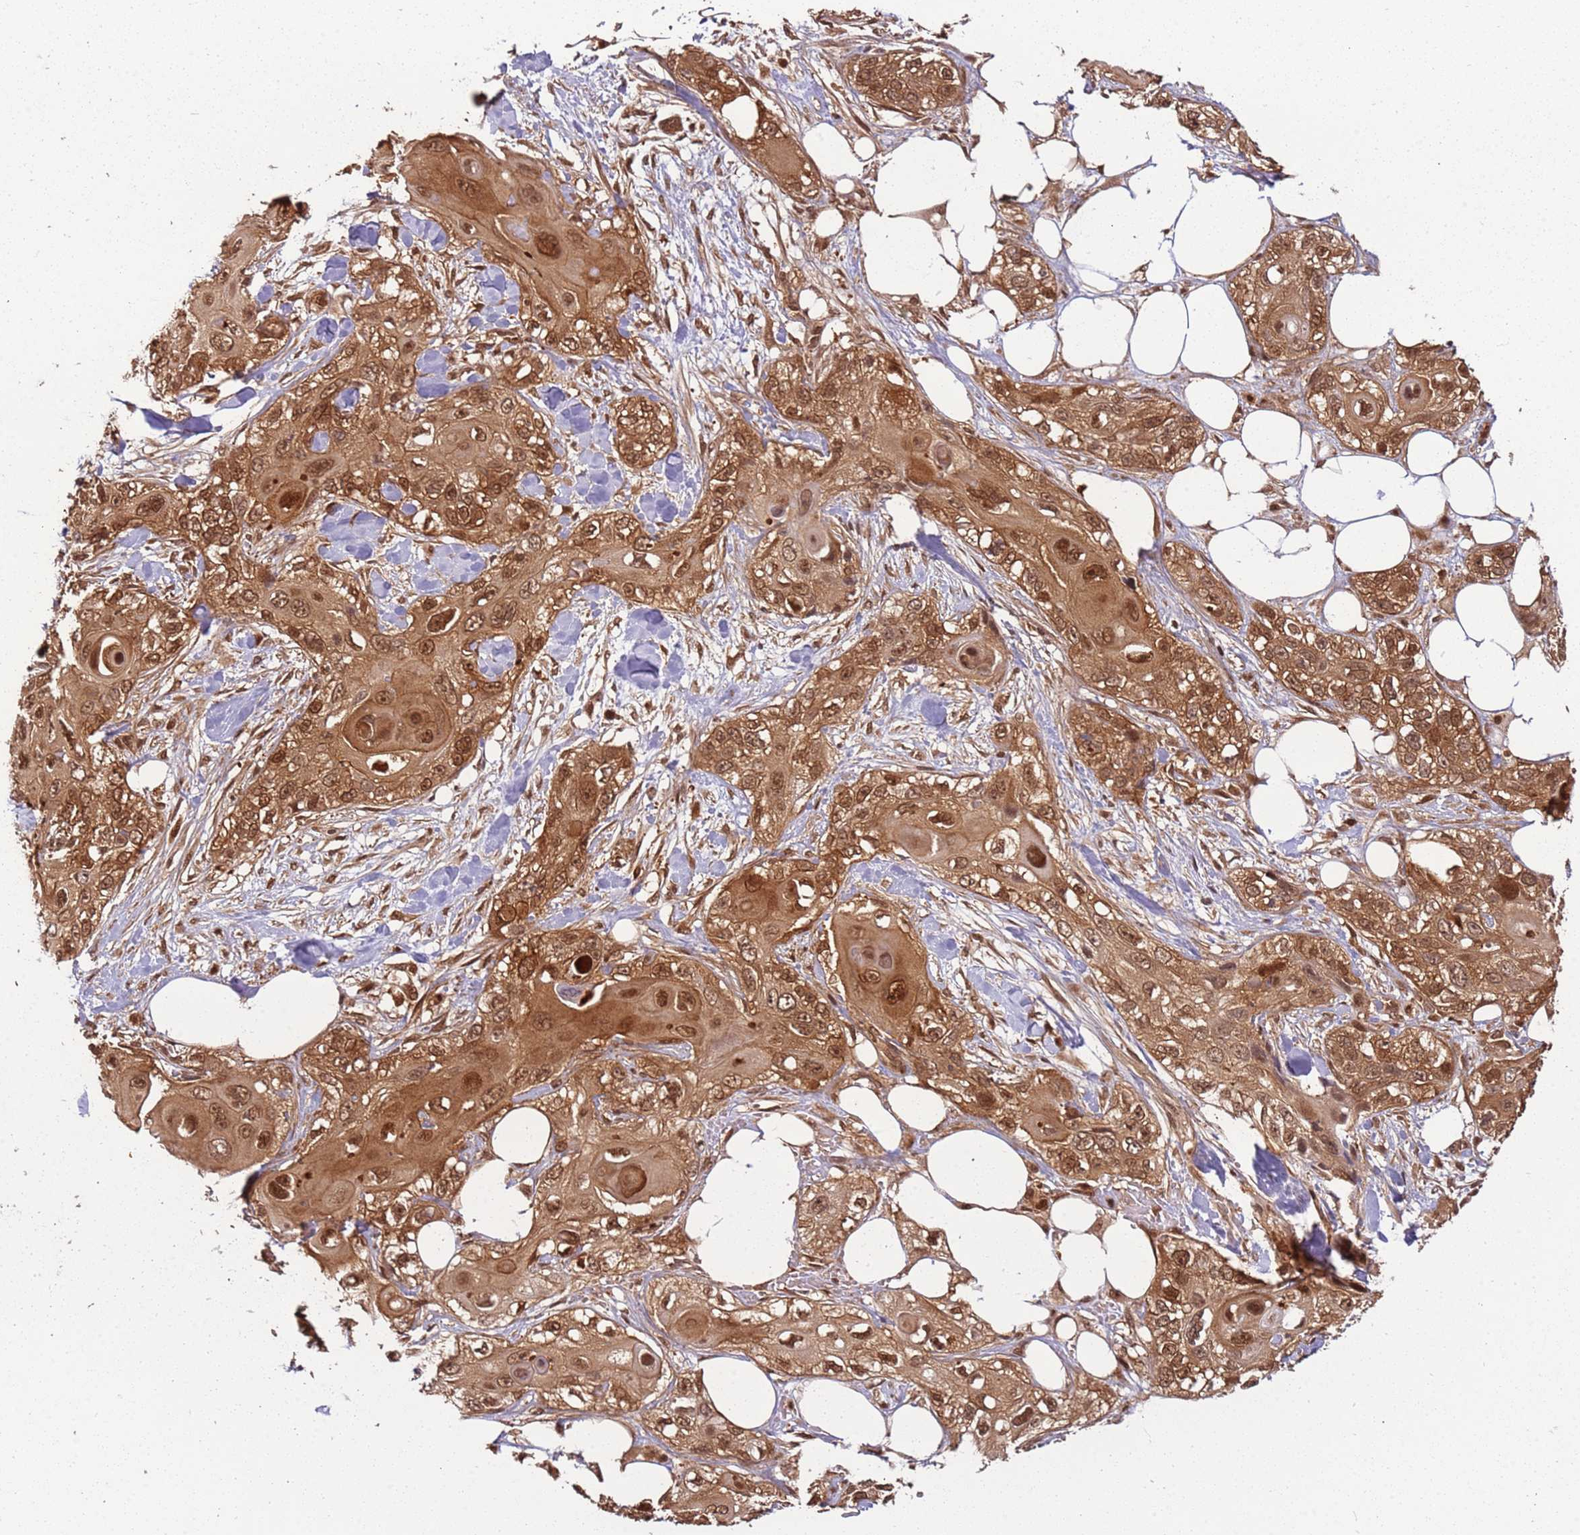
{"staining": {"intensity": "moderate", "quantity": ">75%", "location": "cytoplasmic/membranous,nuclear"}, "tissue": "skin cancer", "cell_type": "Tumor cells", "image_type": "cancer", "snomed": [{"axis": "morphology", "description": "Normal tissue, NOS"}, {"axis": "morphology", "description": "Squamous cell carcinoma, NOS"}, {"axis": "topography", "description": "Skin"}], "caption": "This is a micrograph of IHC staining of skin cancer, which shows moderate expression in the cytoplasmic/membranous and nuclear of tumor cells.", "gene": "PGLS", "patient": {"sex": "male", "age": 72}}